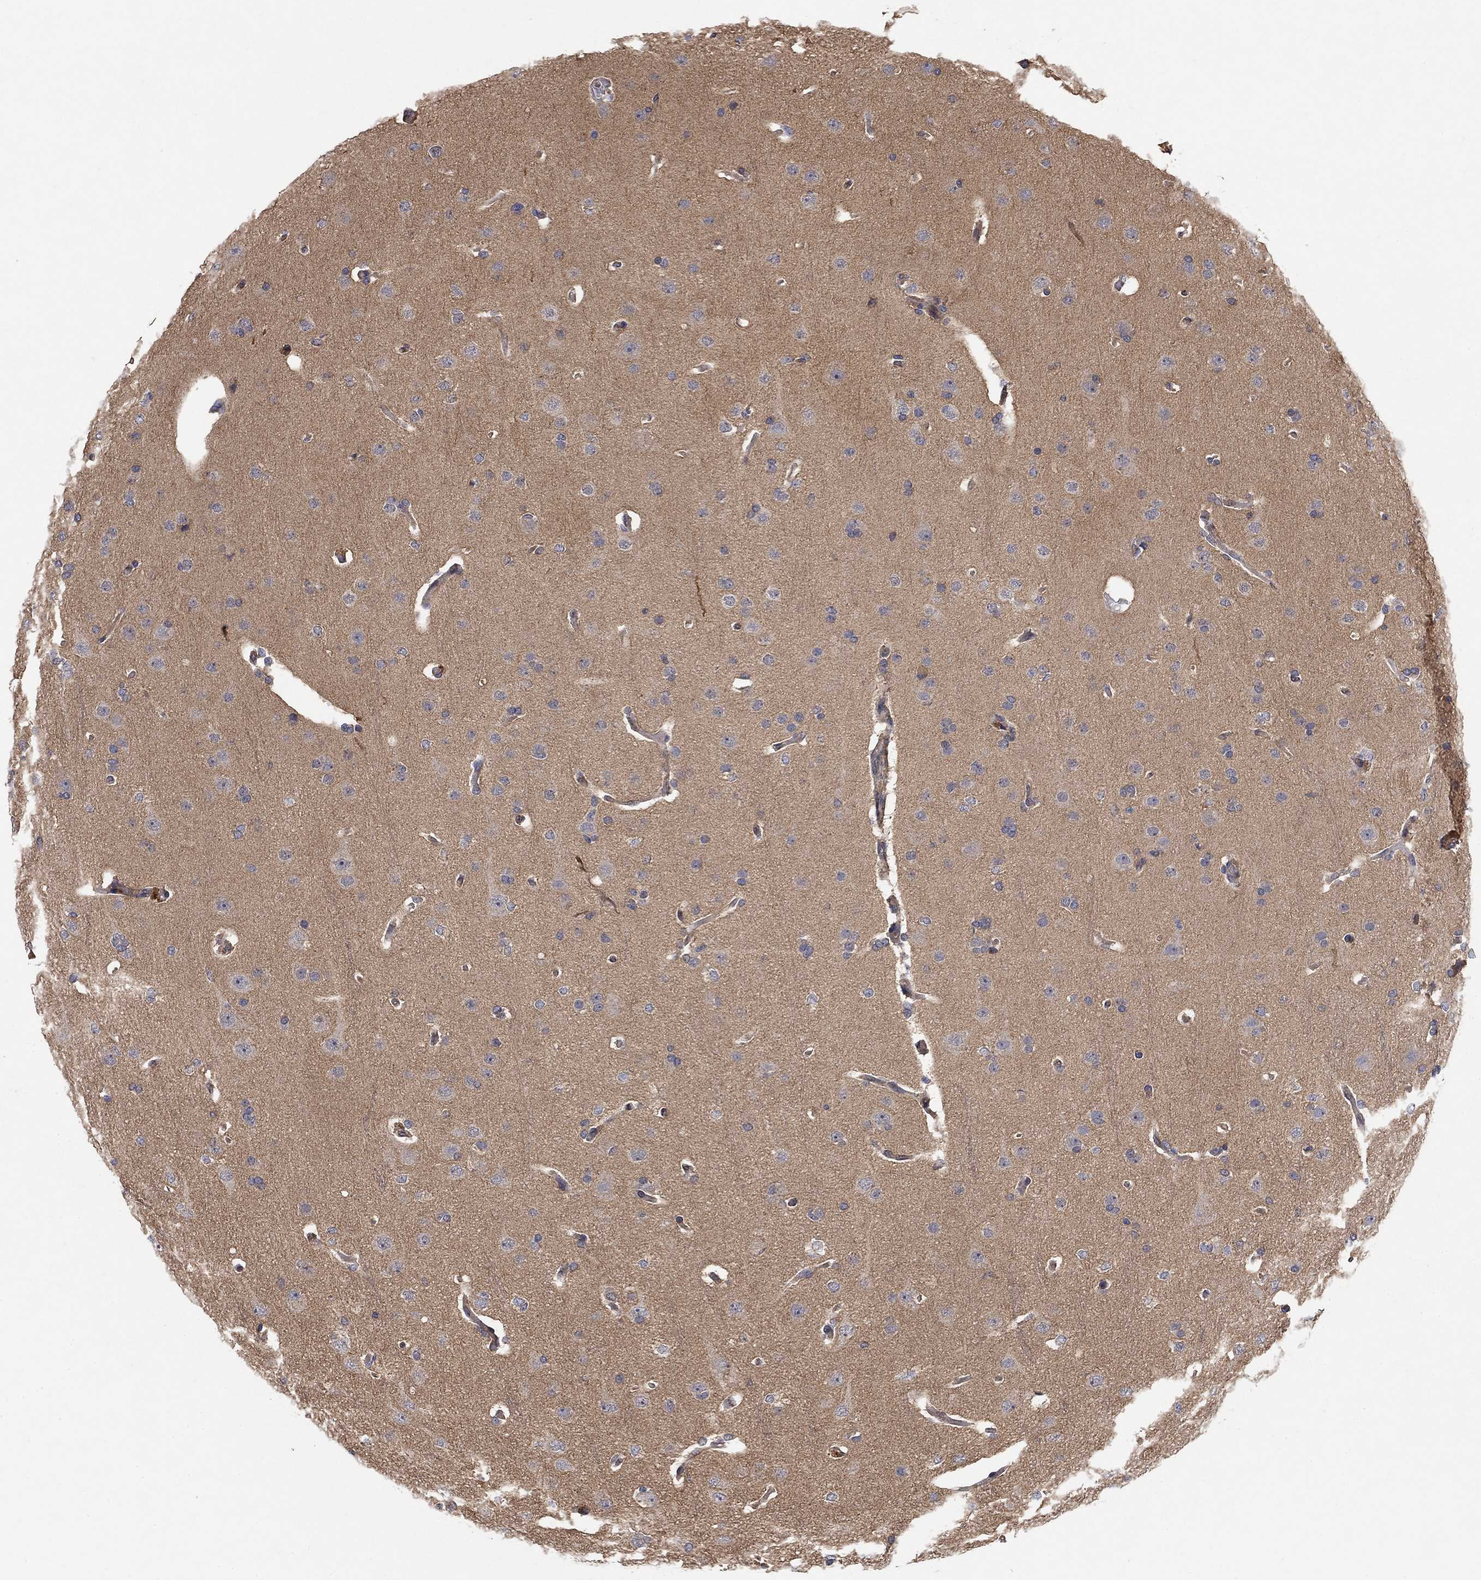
{"staining": {"intensity": "negative", "quantity": "none", "location": "none"}, "tissue": "glioma", "cell_type": "Tumor cells", "image_type": "cancer", "snomed": [{"axis": "morphology", "description": "Glioma, malignant, Low grade"}, {"axis": "topography", "description": "Brain"}], "caption": "The histopathology image demonstrates no staining of tumor cells in glioma. (Stains: DAB immunohistochemistry (IHC) with hematoxylin counter stain, Microscopy: brightfield microscopy at high magnification).", "gene": "MCUR1", "patient": {"sex": "male", "age": 41}}